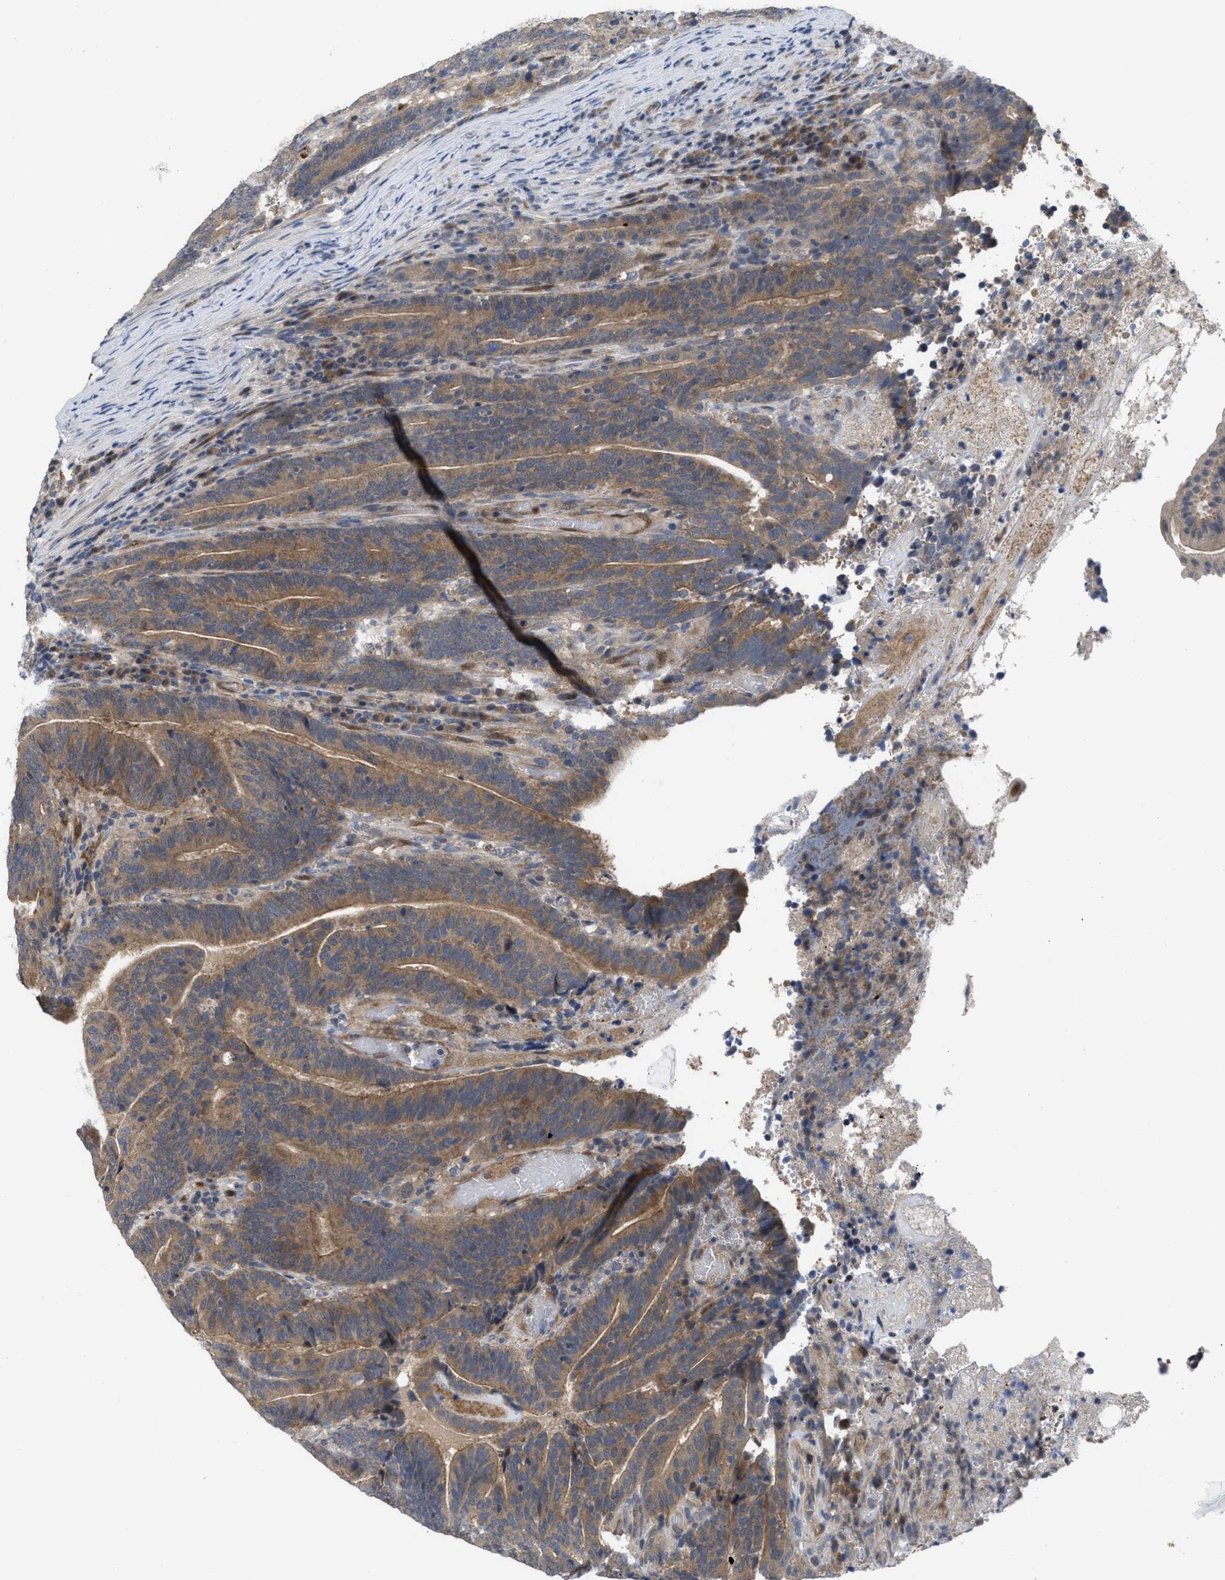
{"staining": {"intensity": "moderate", "quantity": ">75%", "location": "cytoplasmic/membranous"}, "tissue": "colorectal cancer", "cell_type": "Tumor cells", "image_type": "cancer", "snomed": [{"axis": "morphology", "description": "Adenocarcinoma, NOS"}, {"axis": "topography", "description": "Colon"}], "caption": "Moderate cytoplasmic/membranous expression for a protein is seen in approximately >75% of tumor cells of colorectal cancer using IHC.", "gene": "LDAF1", "patient": {"sex": "female", "age": 66}}